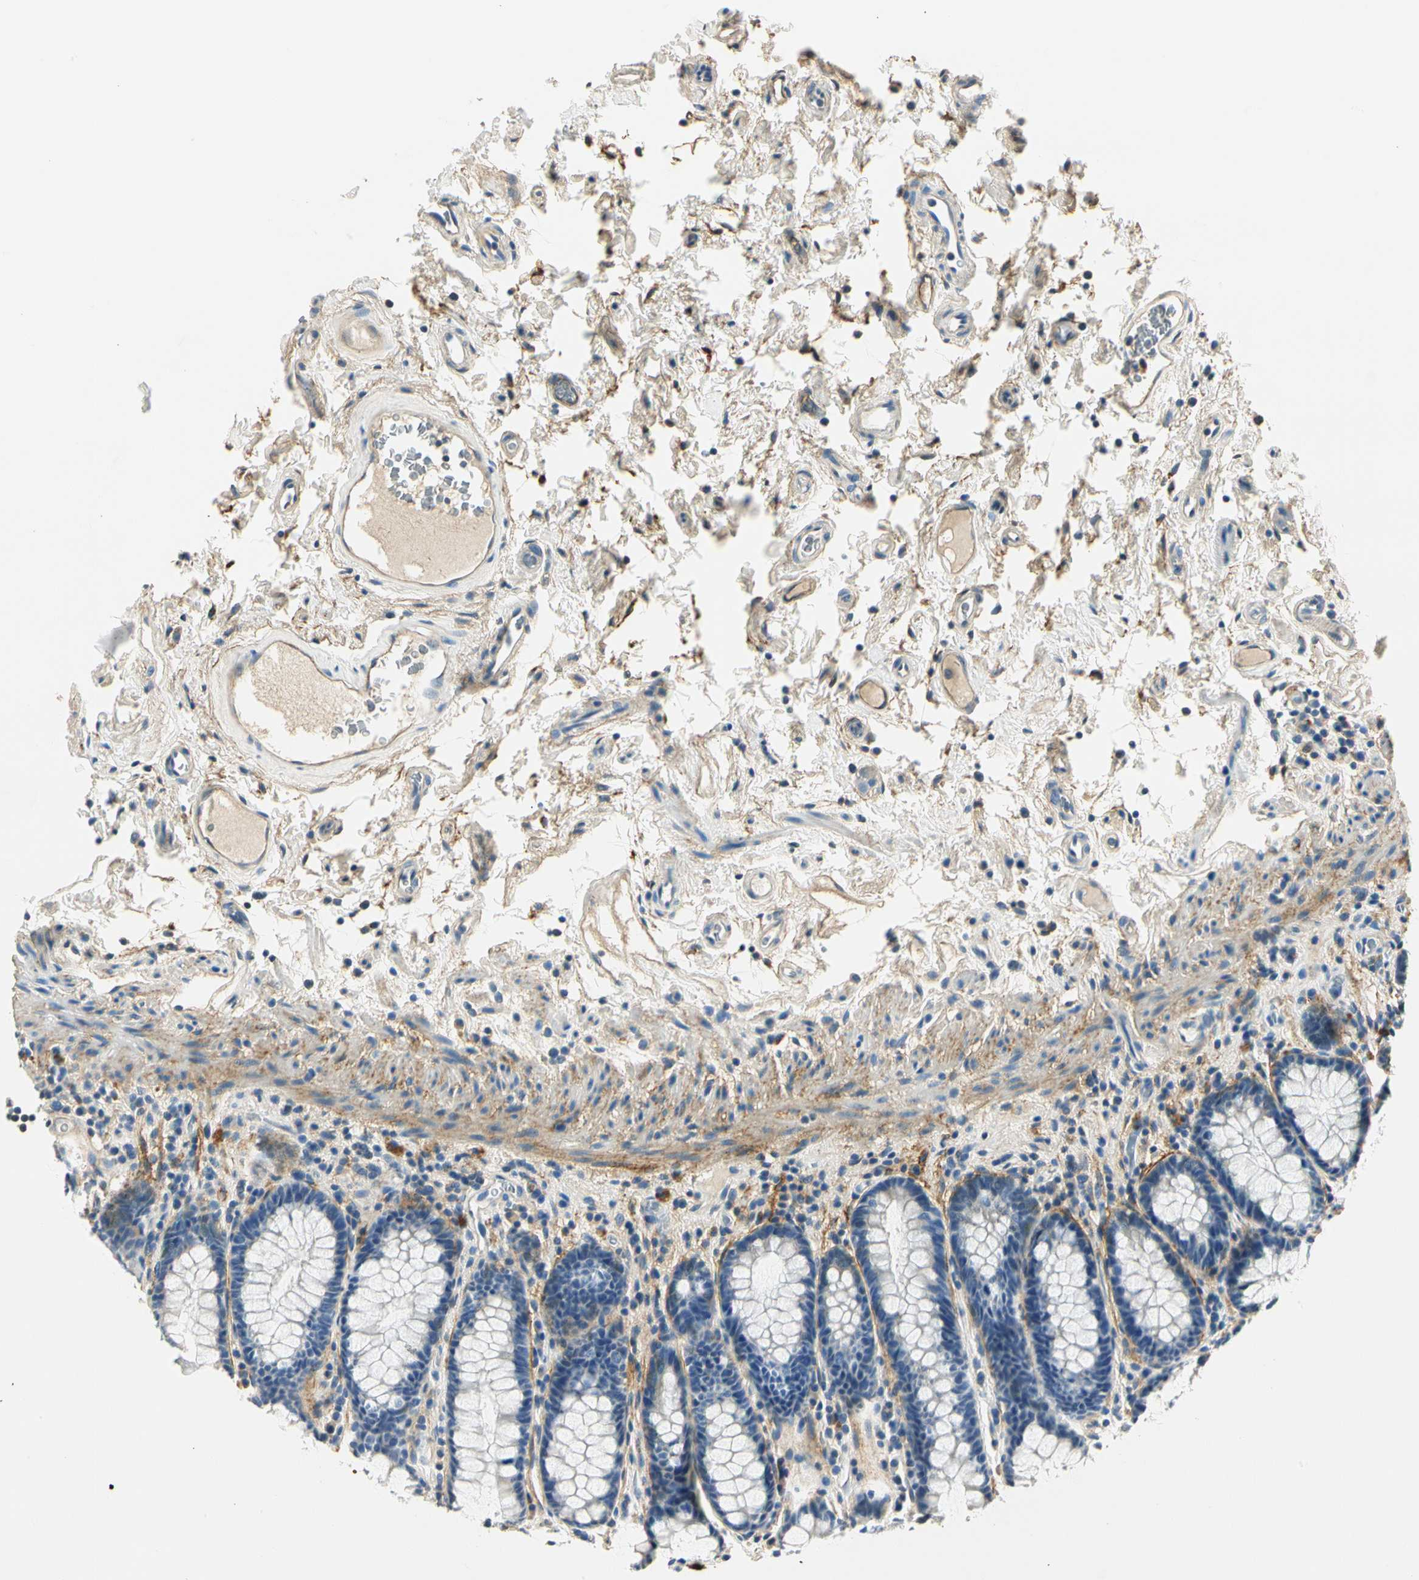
{"staining": {"intensity": "negative", "quantity": "none", "location": "none"}, "tissue": "rectum", "cell_type": "Glandular cells", "image_type": "normal", "snomed": [{"axis": "morphology", "description": "Normal tissue, NOS"}, {"axis": "topography", "description": "Rectum"}], "caption": "The photomicrograph displays no significant positivity in glandular cells of rectum.", "gene": "TGFBR3", "patient": {"sex": "male", "age": 92}}